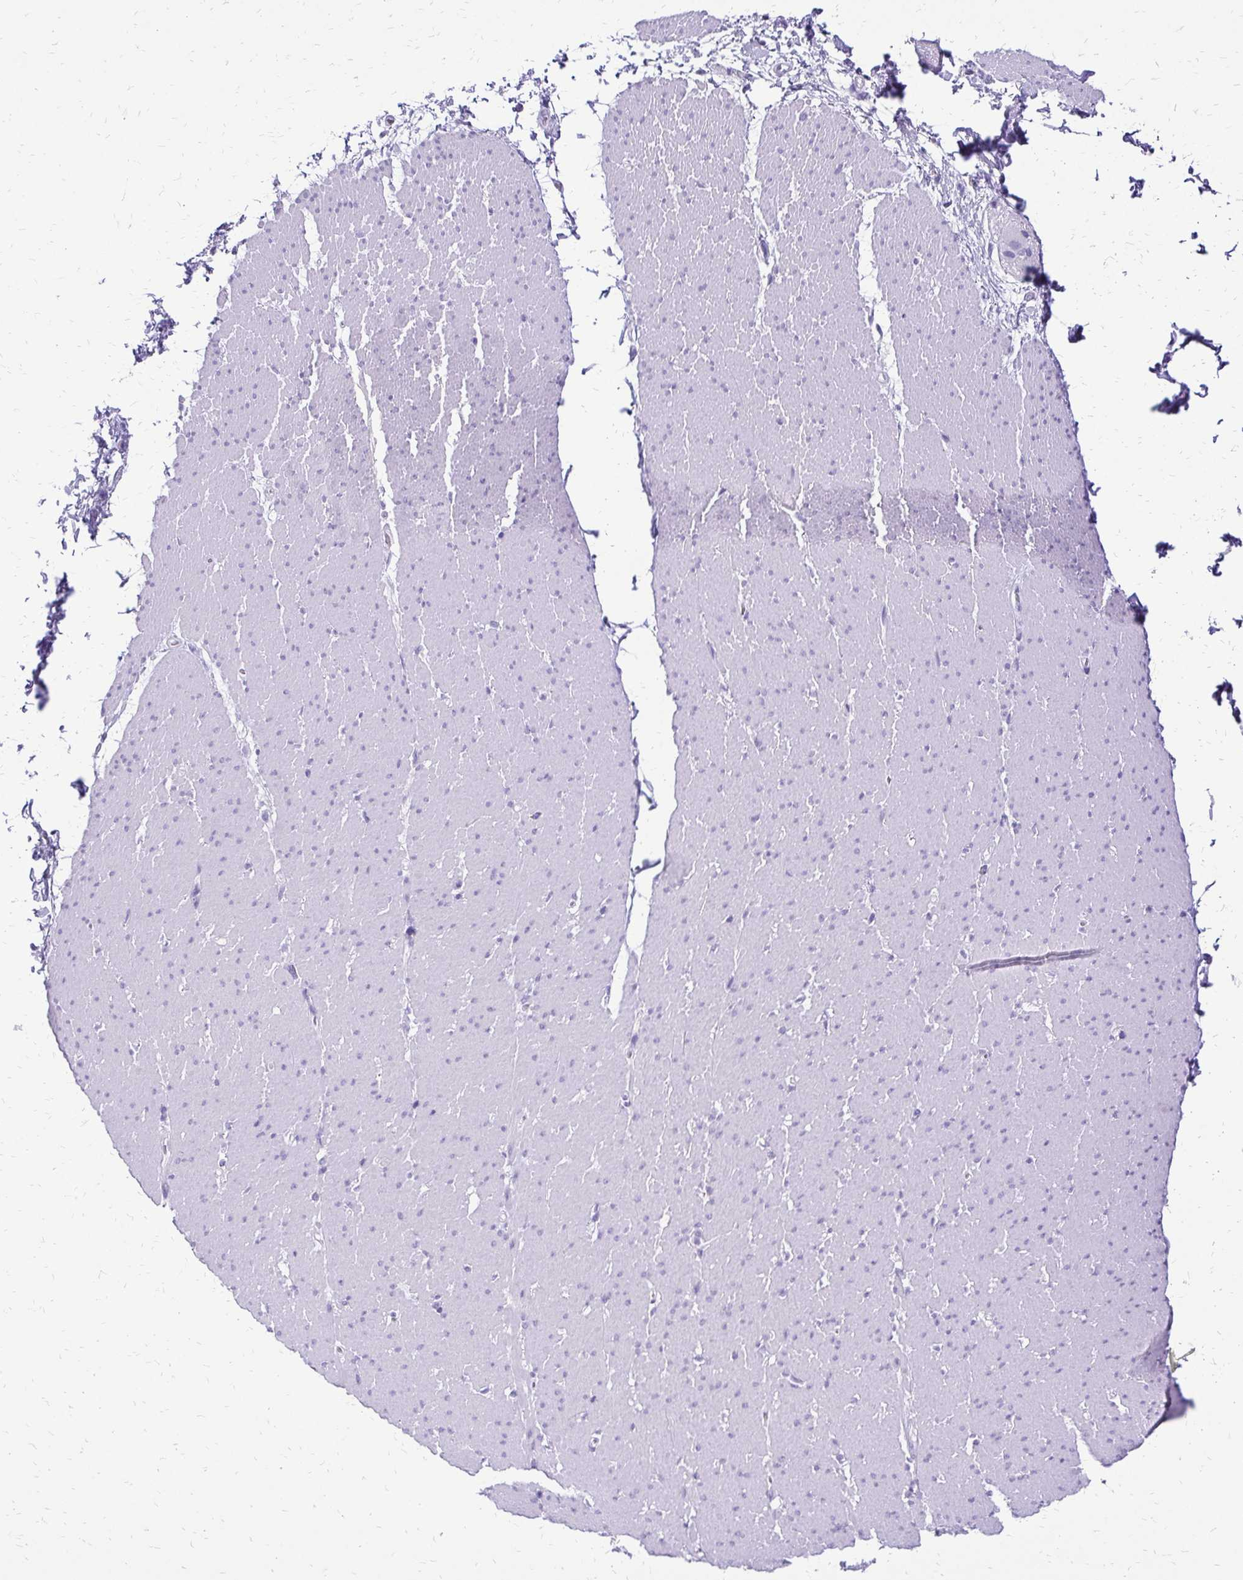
{"staining": {"intensity": "negative", "quantity": "none", "location": "none"}, "tissue": "smooth muscle", "cell_type": "Smooth muscle cells", "image_type": "normal", "snomed": [{"axis": "morphology", "description": "Normal tissue, NOS"}, {"axis": "topography", "description": "Smooth muscle"}, {"axis": "topography", "description": "Rectum"}], "caption": "The histopathology image displays no staining of smooth muscle cells in normal smooth muscle.", "gene": "SLC32A1", "patient": {"sex": "male", "age": 53}}